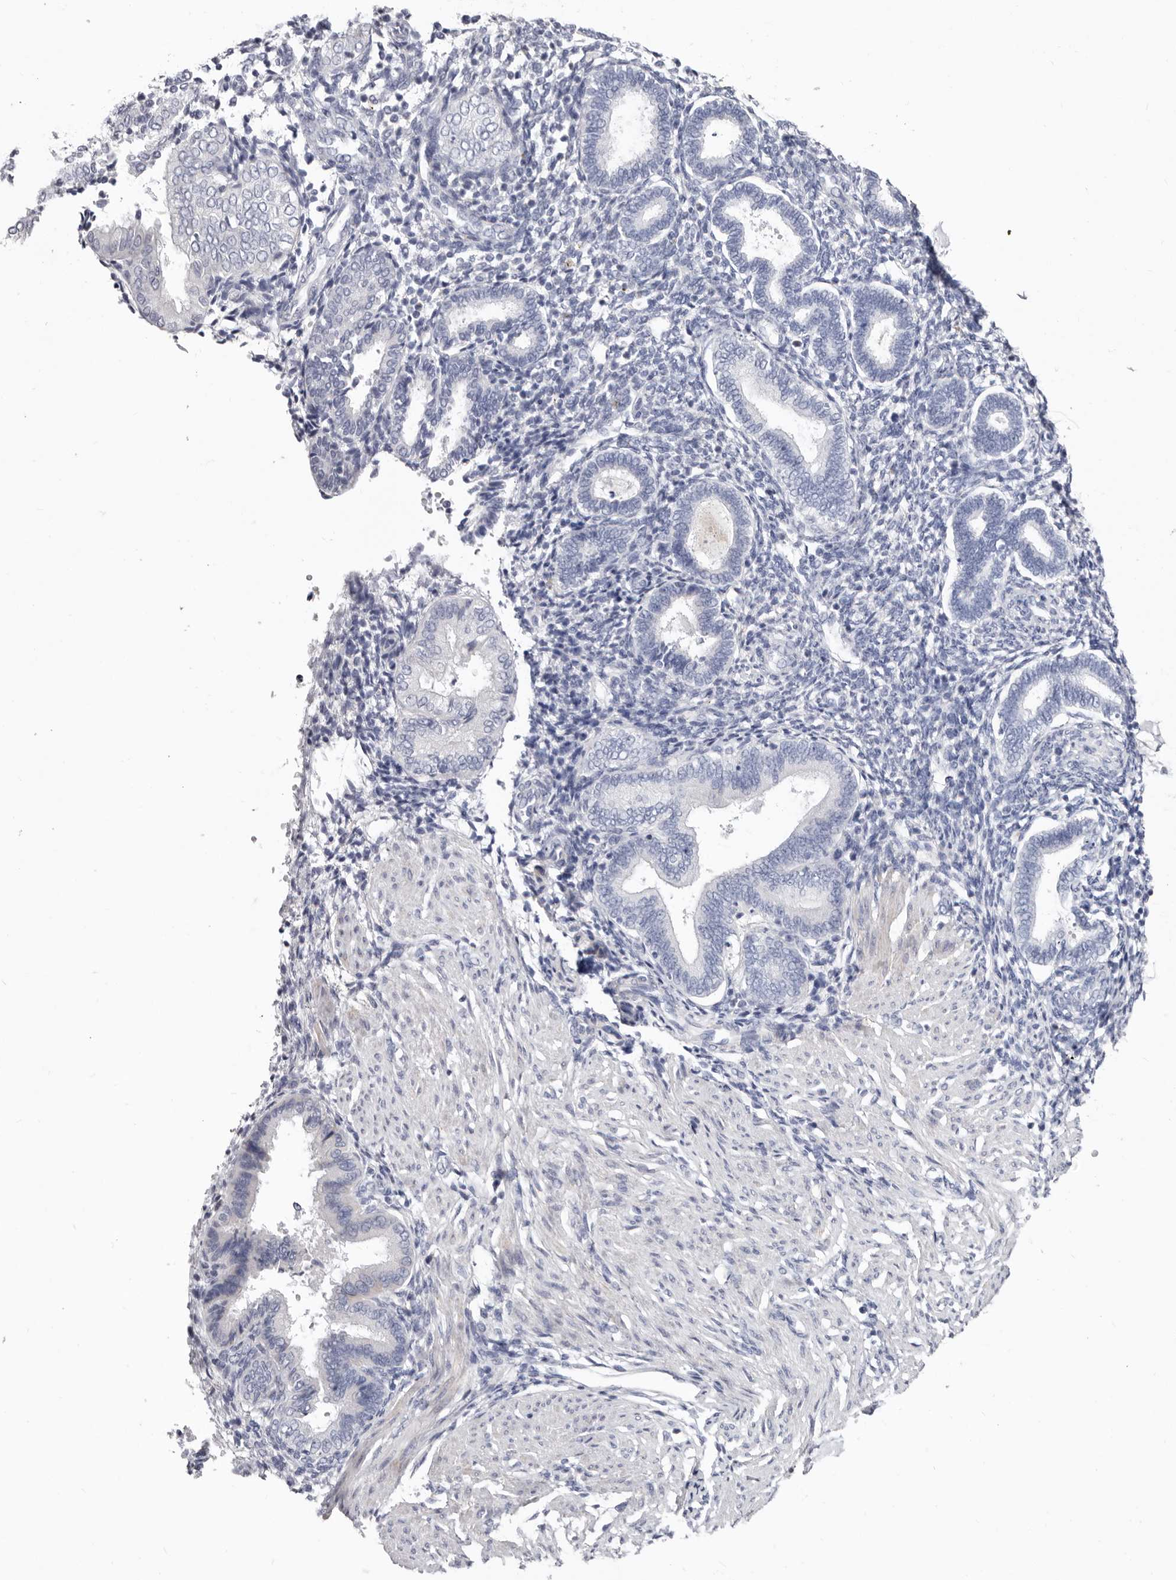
{"staining": {"intensity": "negative", "quantity": "none", "location": "none"}, "tissue": "endometrium", "cell_type": "Cells in endometrial stroma", "image_type": "normal", "snomed": [{"axis": "morphology", "description": "Normal tissue, NOS"}, {"axis": "topography", "description": "Endometrium"}], "caption": "Immunohistochemistry of benign human endometrium demonstrates no expression in cells in endometrial stroma. (Immunohistochemistry, brightfield microscopy, high magnification).", "gene": "RSPO2", "patient": {"sex": "female", "age": 53}}